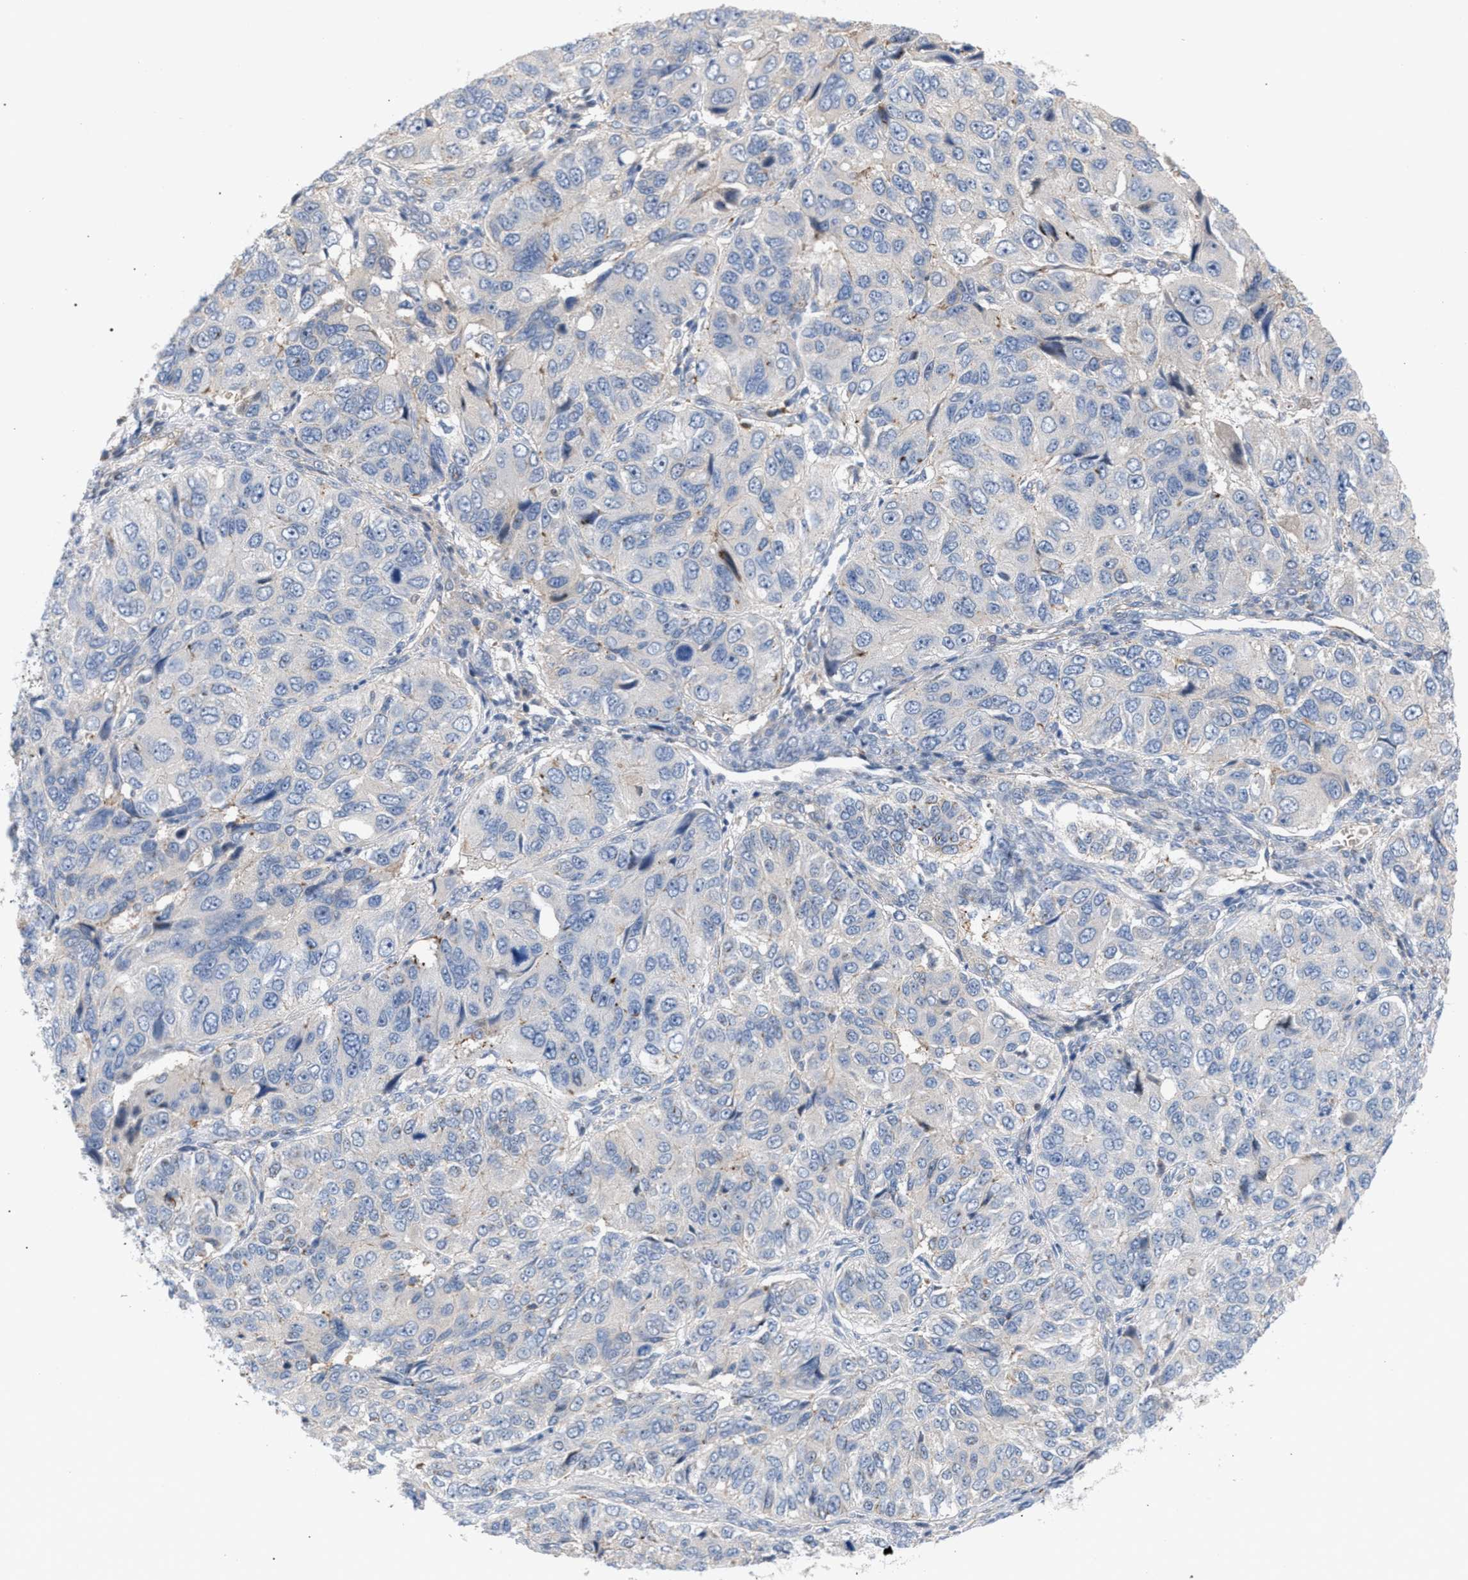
{"staining": {"intensity": "negative", "quantity": "none", "location": "none"}, "tissue": "ovarian cancer", "cell_type": "Tumor cells", "image_type": "cancer", "snomed": [{"axis": "morphology", "description": "Carcinoma, endometroid"}, {"axis": "topography", "description": "Ovary"}], "caption": "Tumor cells show no significant protein positivity in ovarian endometroid carcinoma.", "gene": "MBTD1", "patient": {"sex": "female", "age": 51}}